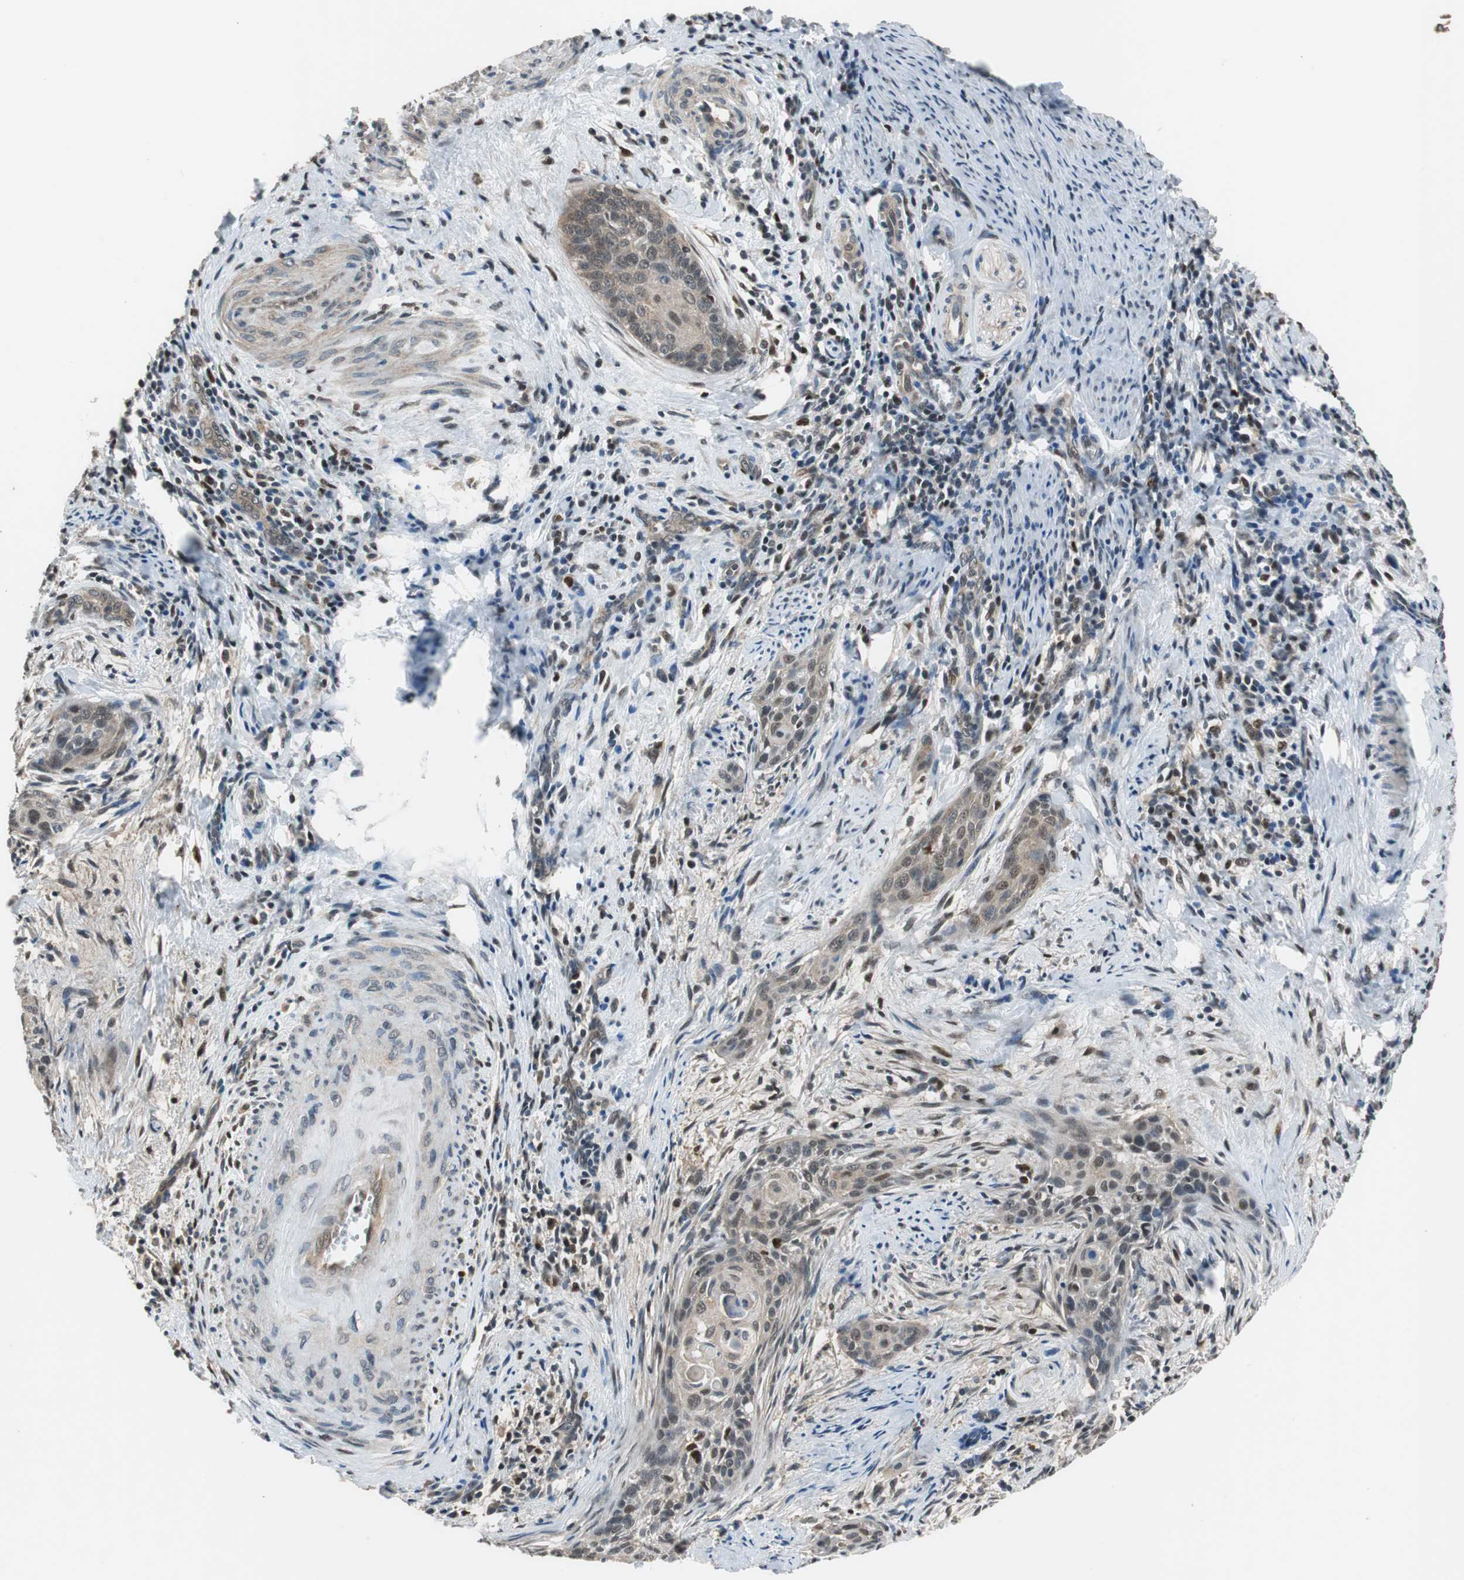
{"staining": {"intensity": "moderate", "quantity": ">75%", "location": "nuclear"}, "tissue": "cervical cancer", "cell_type": "Tumor cells", "image_type": "cancer", "snomed": [{"axis": "morphology", "description": "Squamous cell carcinoma, NOS"}, {"axis": "topography", "description": "Cervix"}], "caption": "The image exhibits a brown stain indicating the presence of a protein in the nuclear of tumor cells in cervical squamous cell carcinoma.", "gene": "MAFB", "patient": {"sex": "female", "age": 33}}